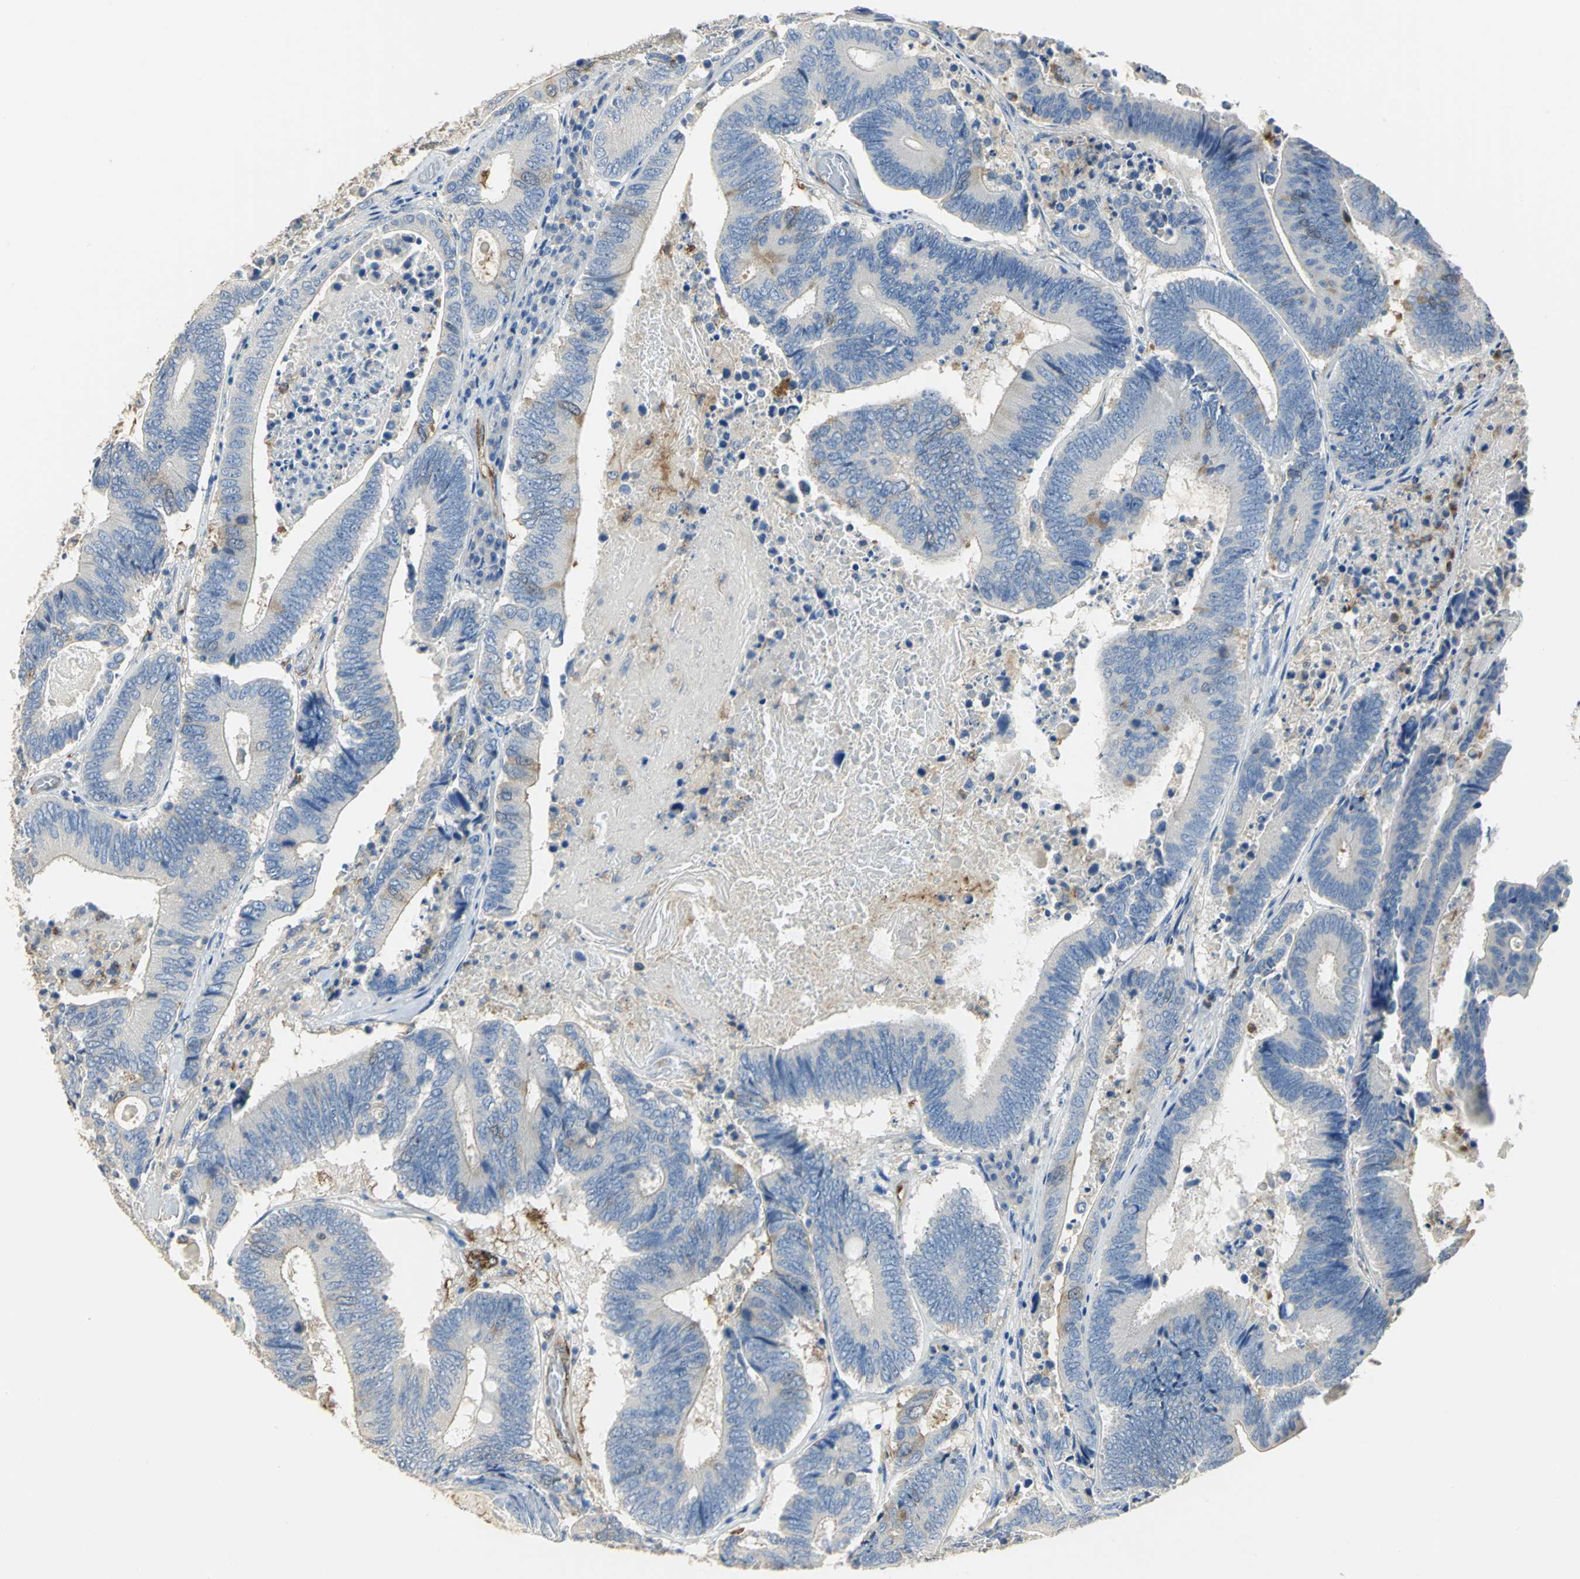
{"staining": {"intensity": "moderate", "quantity": "<25%", "location": "cytoplasmic/membranous"}, "tissue": "colorectal cancer", "cell_type": "Tumor cells", "image_type": "cancer", "snomed": [{"axis": "morphology", "description": "Adenocarcinoma, NOS"}, {"axis": "topography", "description": "Colon"}], "caption": "This histopathology image exhibits IHC staining of colorectal cancer, with low moderate cytoplasmic/membranous staining in about <25% of tumor cells.", "gene": "DLGAP5", "patient": {"sex": "female", "age": 78}}